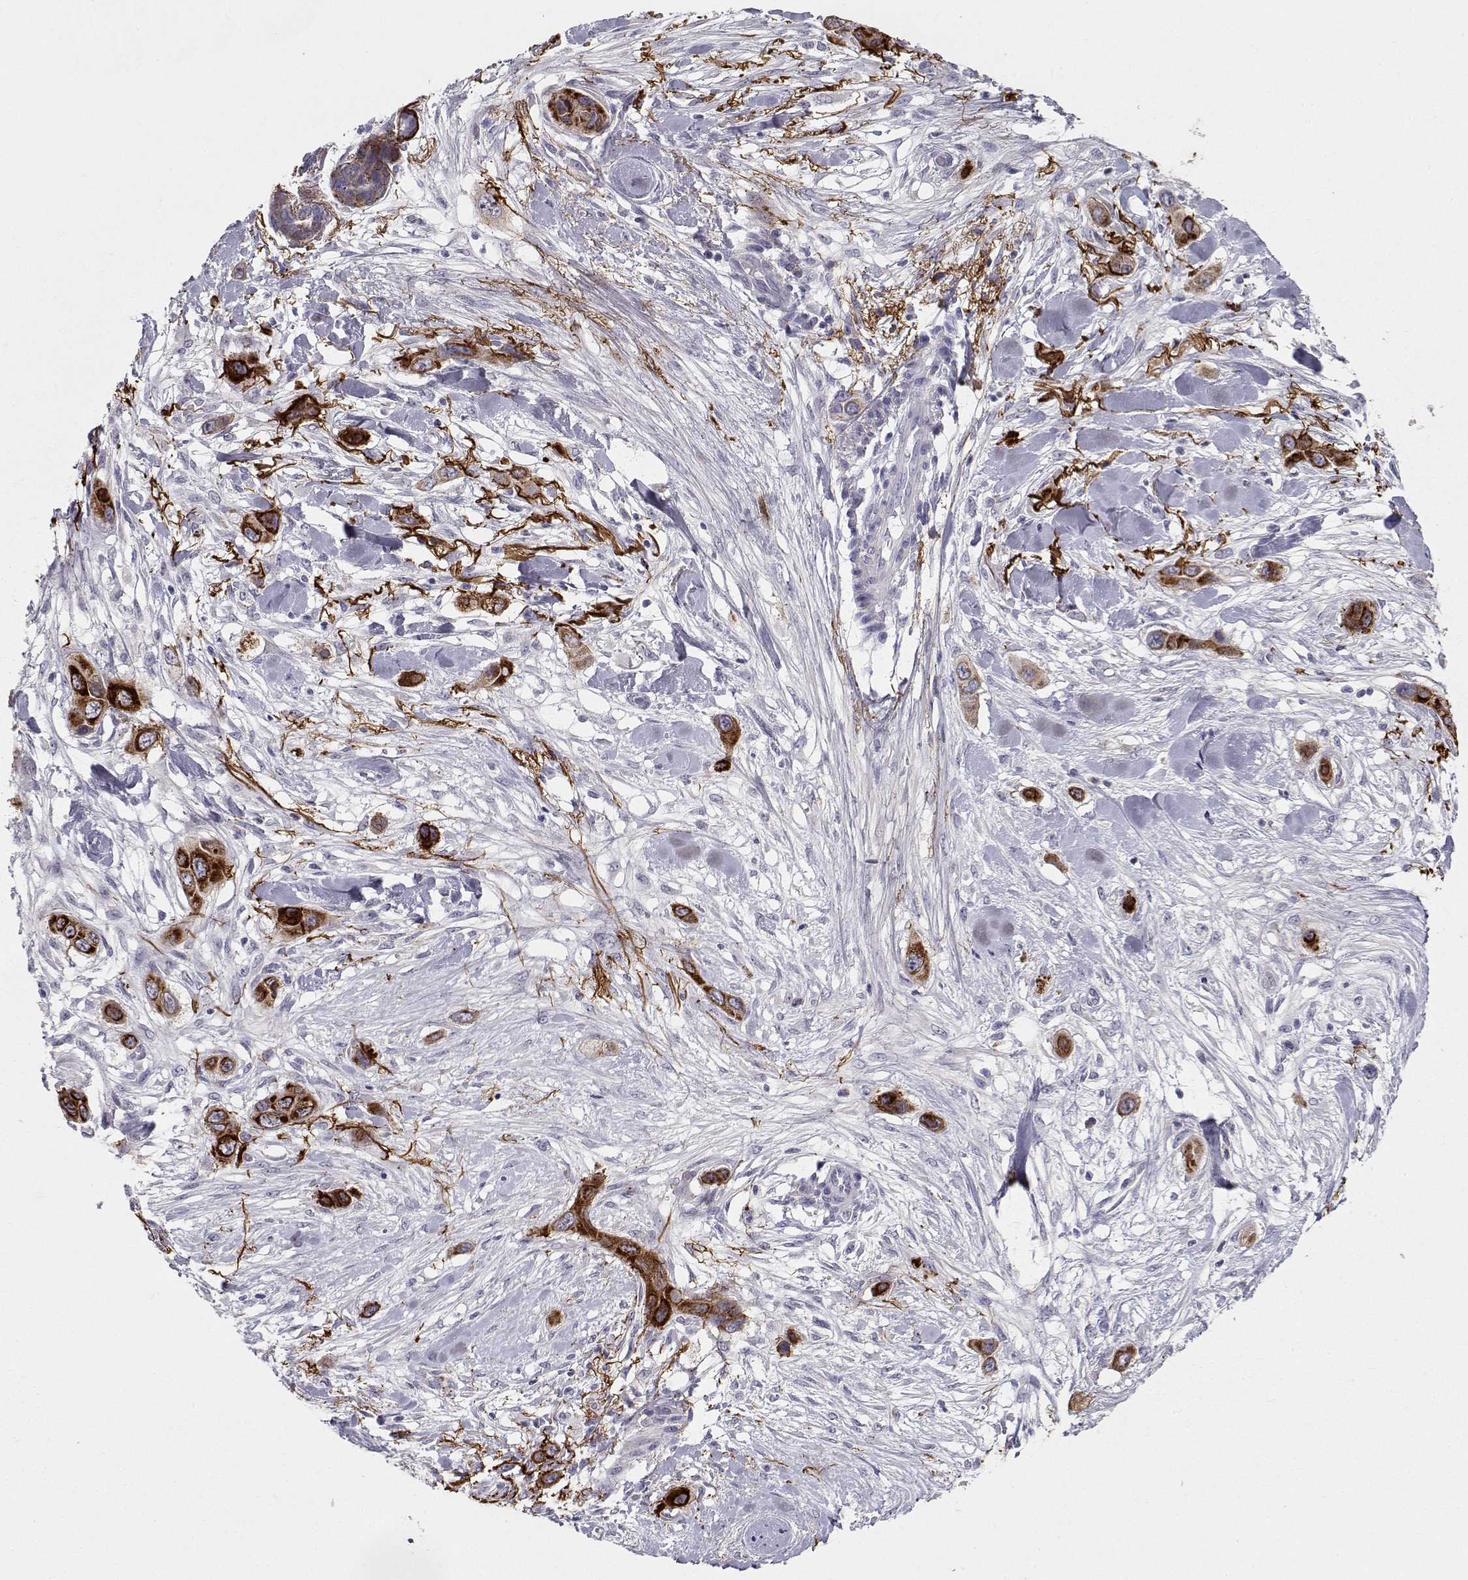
{"staining": {"intensity": "strong", "quantity": ">75%", "location": "cytoplasmic/membranous"}, "tissue": "skin cancer", "cell_type": "Tumor cells", "image_type": "cancer", "snomed": [{"axis": "morphology", "description": "Squamous cell carcinoma, NOS"}, {"axis": "topography", "description": "Skin"}], "caption": "A high-resolution photomicrograph shows immunohistochemistry (IHC) staining of skin cancer (squamous cell carcinoma), which shows strong cytoplasmic/membranous staining in about >75% of tumor cells. The staining was performed using DAB to visualize the protein expression in brown, while the nuclei were stained in blue with hematoxylin (Magnification: 20x).", "gene": "LAMB3", "patient": {"sex": "male", "age": 79}}